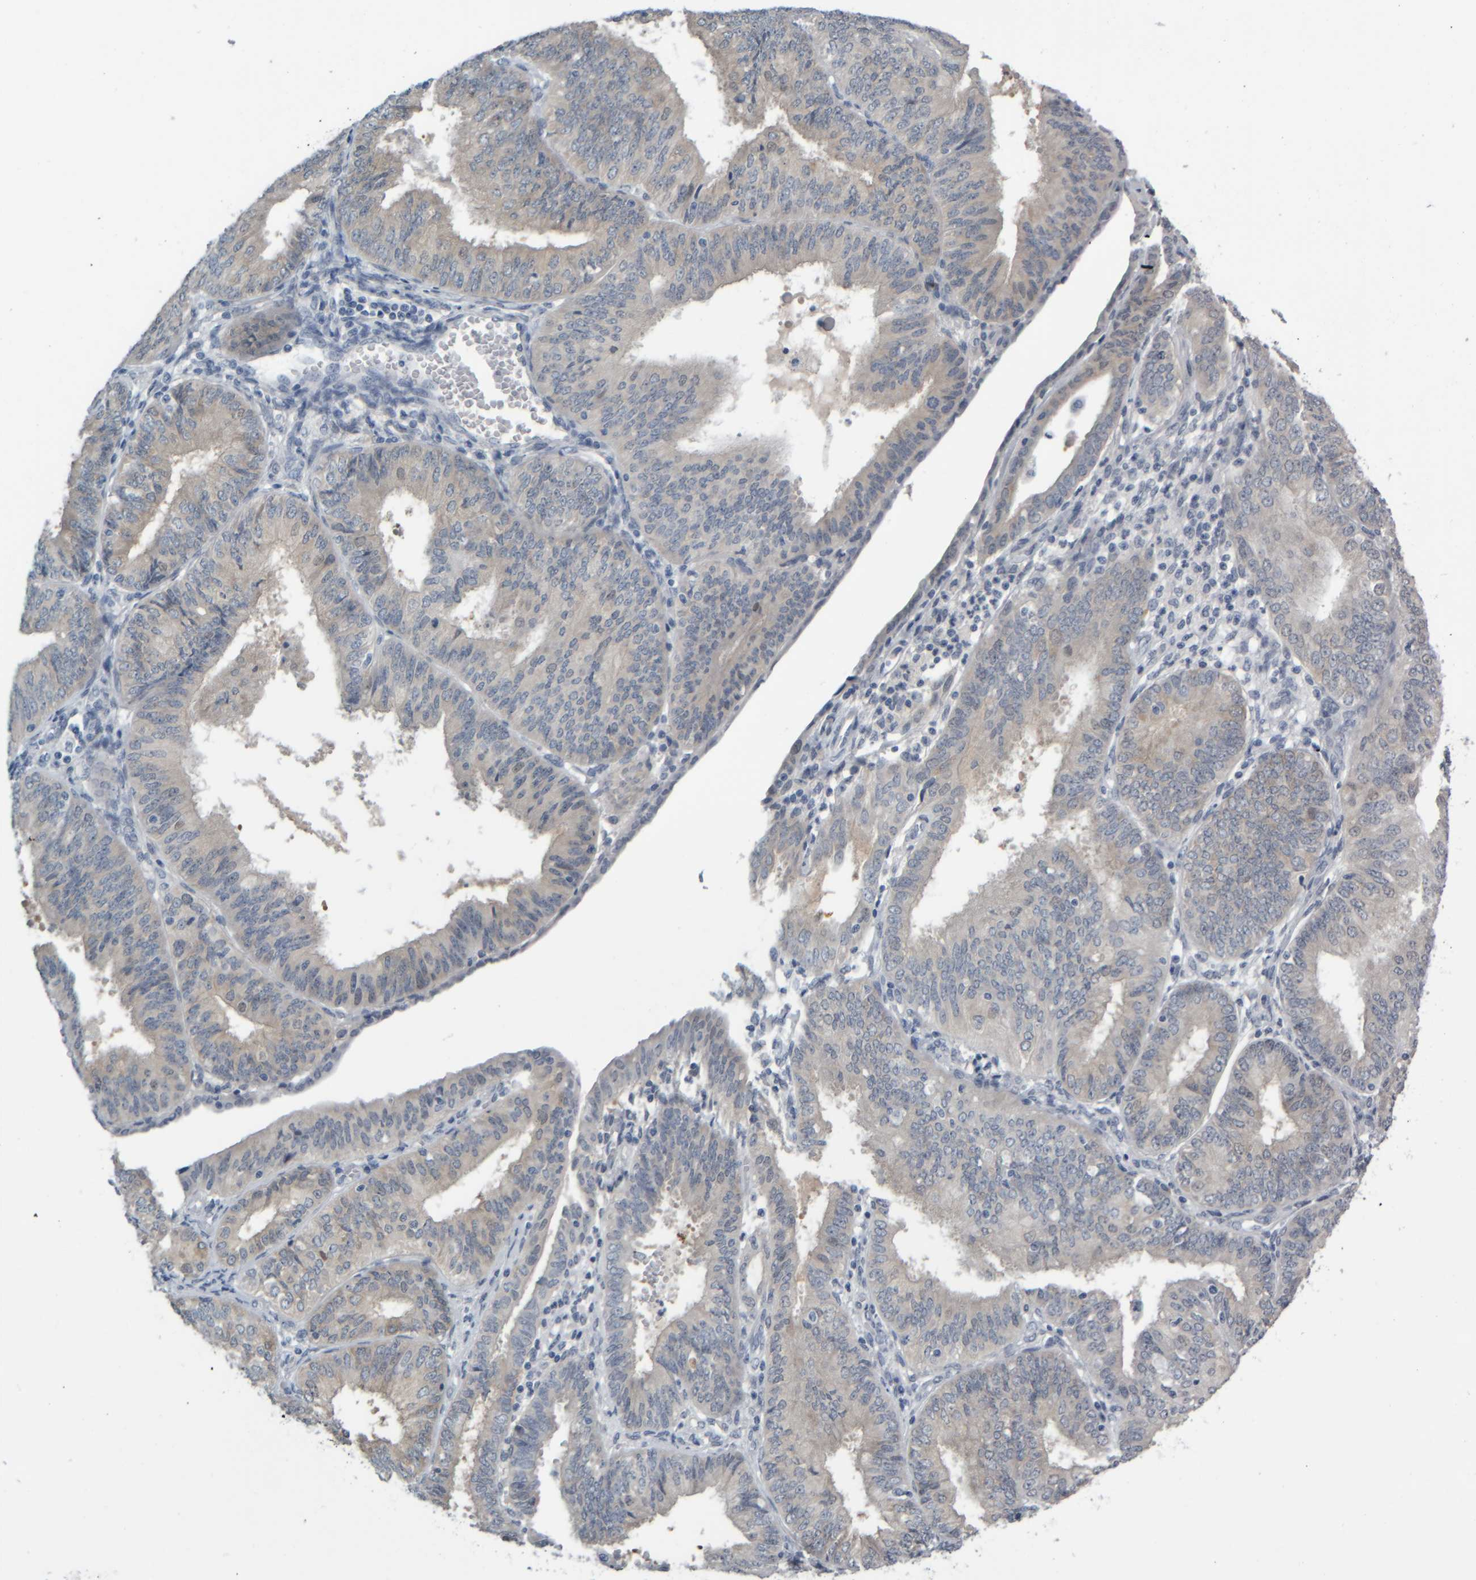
{"staining": {"intensity": "negative", "quantity": "none", "location": "none"}, "tissue": "endometrial cancer", "cell_type": "Tumor cells", "image_type": "cancer", "snomed": [{"axis": "morphology", "description": "Adenocarcinoma, NOS"}, {"axis": "topography", "description": "Endometrium"}], "caption": "High power microscopy image of an IHC image of endometrial cancer (adenocarcinoma), revealing no significant staining in tumor cells. Brightfield microscopy of immunohistochemistry stained with DAB (brown) and hematoxylin (blue), captured at high magnification.", "gene": "COL14A1", "patient": {"sex": "female", "age": 58}}